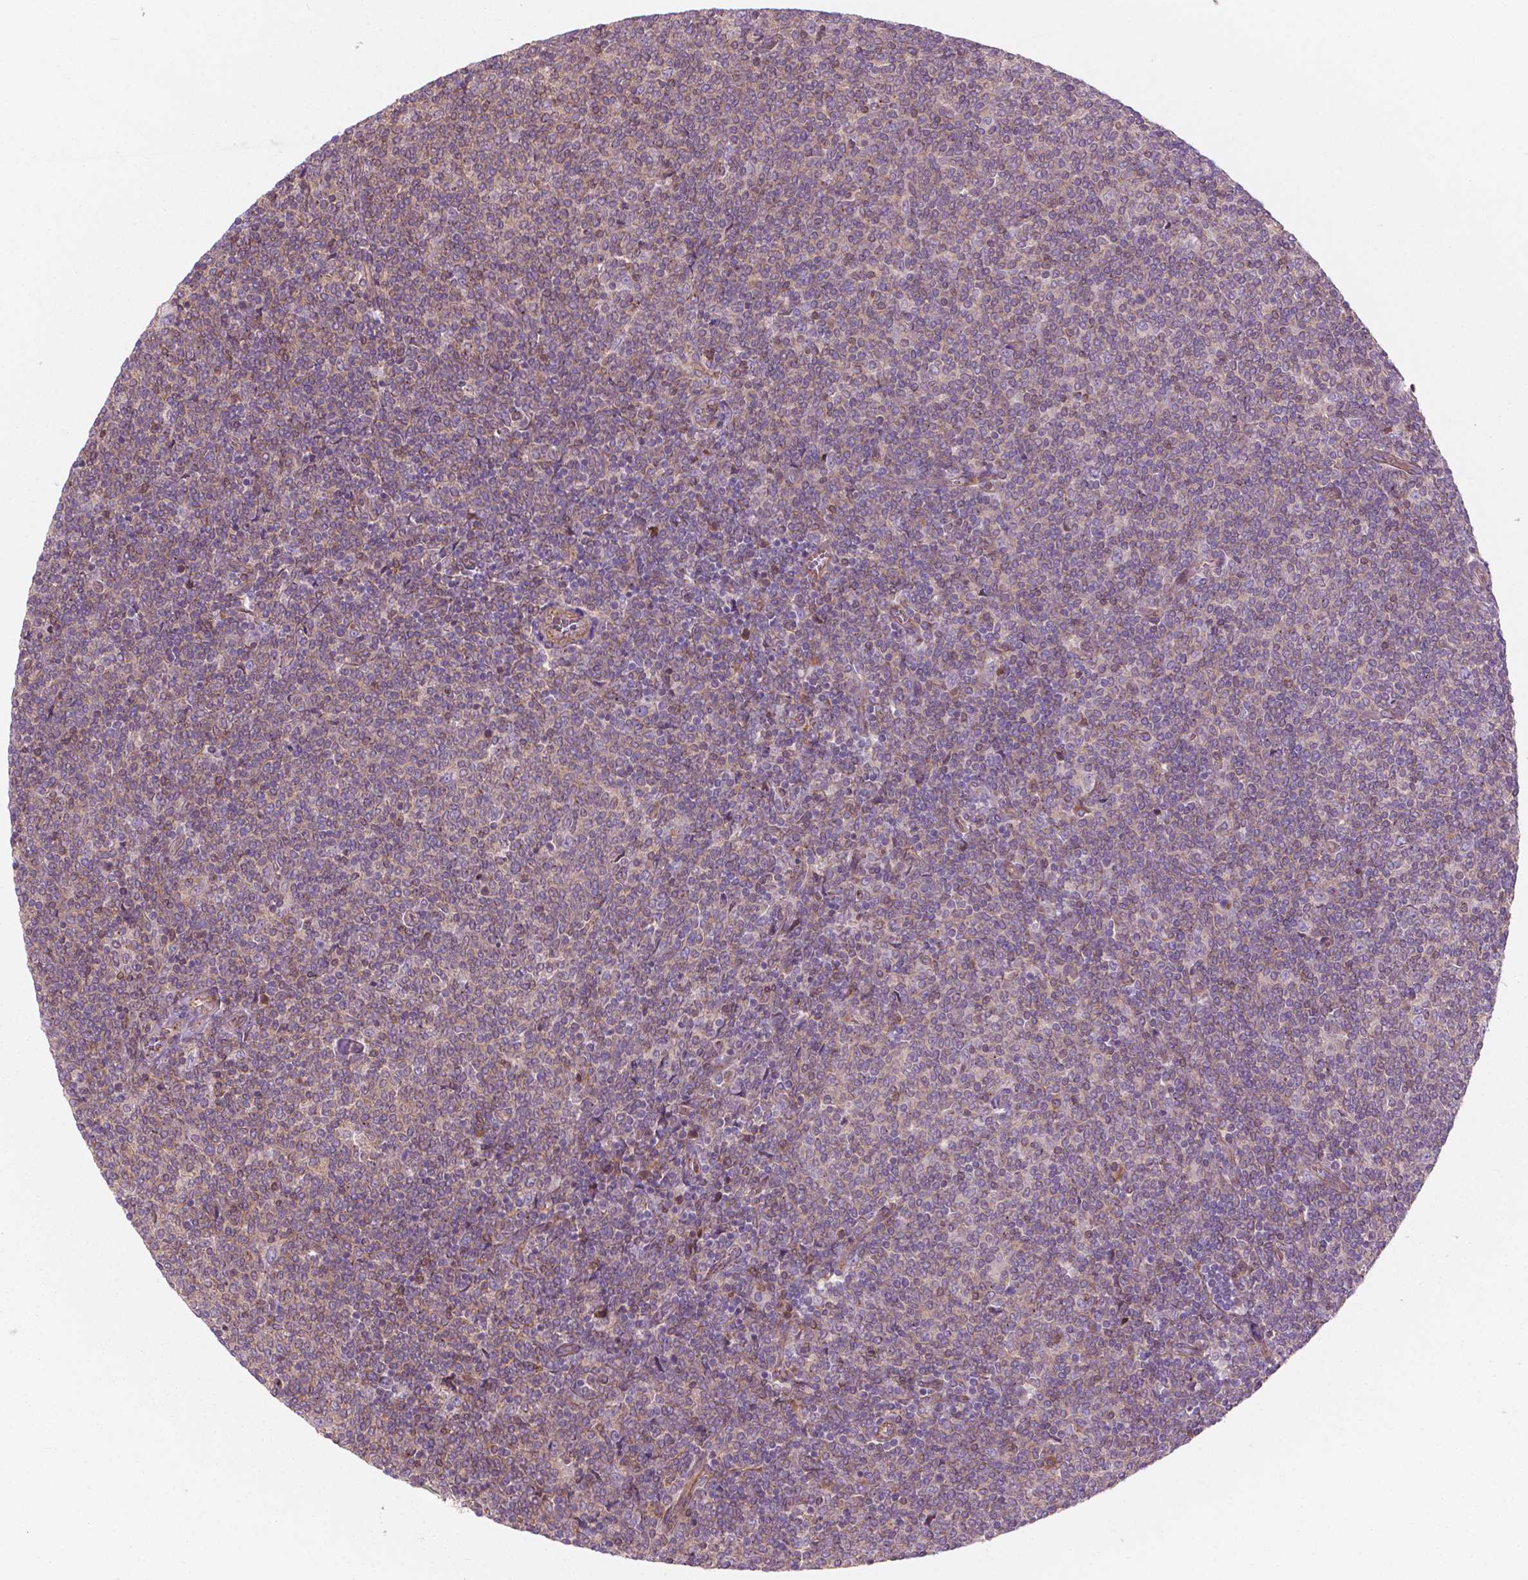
{"staining": {"intensity": "negative", "quantity": "none", "location": "none"}, "tissue": "lymphoma", "cell_type": "Tumor cells", "image_type": "cancer", "snomed": [{"axis": "morphology", "description": "Malignant lymphoma, non-Hodgkin's type, Low grade"}, {"axis": "topography", "description": "Lymph node"}], "caption": "Immunohistochemical staining of low-grade malignant lymphoma, non-Hodgkin's type reveals no significant staining in tumor cells. The staining is performed using DAB brown chromogen with nuclei counter-stained in using hematoxylin.", "gene": "SURF4", "patient": {"sex": "male", "age": 52}}